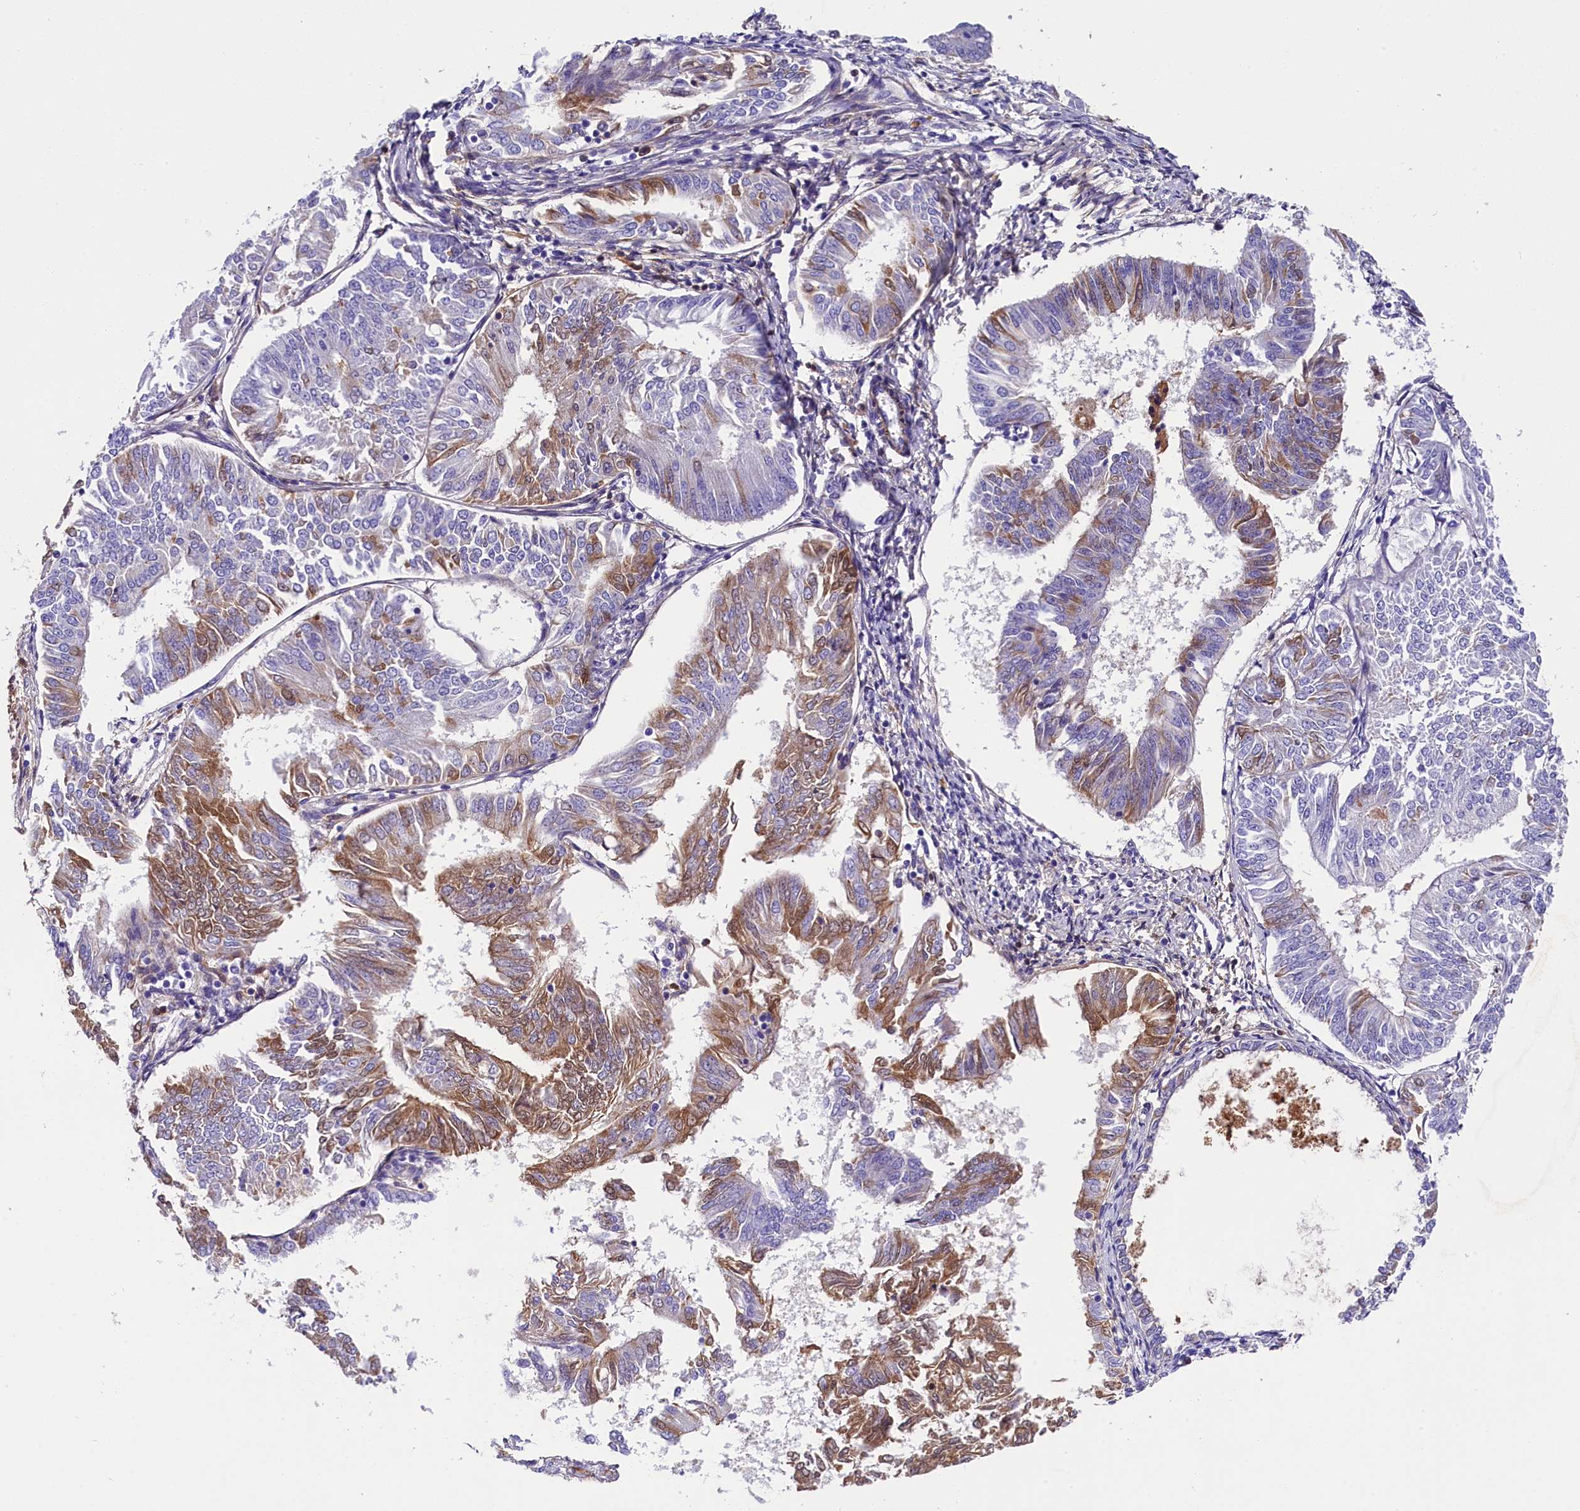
{"staining": {"intensity": "strong", "quantity": "<25%", "location": "cytoplasmic/membranous"}, "tissue": "endometrial cancer", "cell_type": "Tumor cells", "image_type": "cancer", "snomed": [{"axis": "morphology", "description": "Adenocarcinoma, NOS"}, {"axis": "topography", "description": "Endometrium"}], "caption": "A brown stain highlights strong cytoplasmic/membranous staining of a protein in human adenocarcinoma (endometrial) tumor cells.", "gene": "SOD3", "patient": {"sex": "female", "age": 58}}